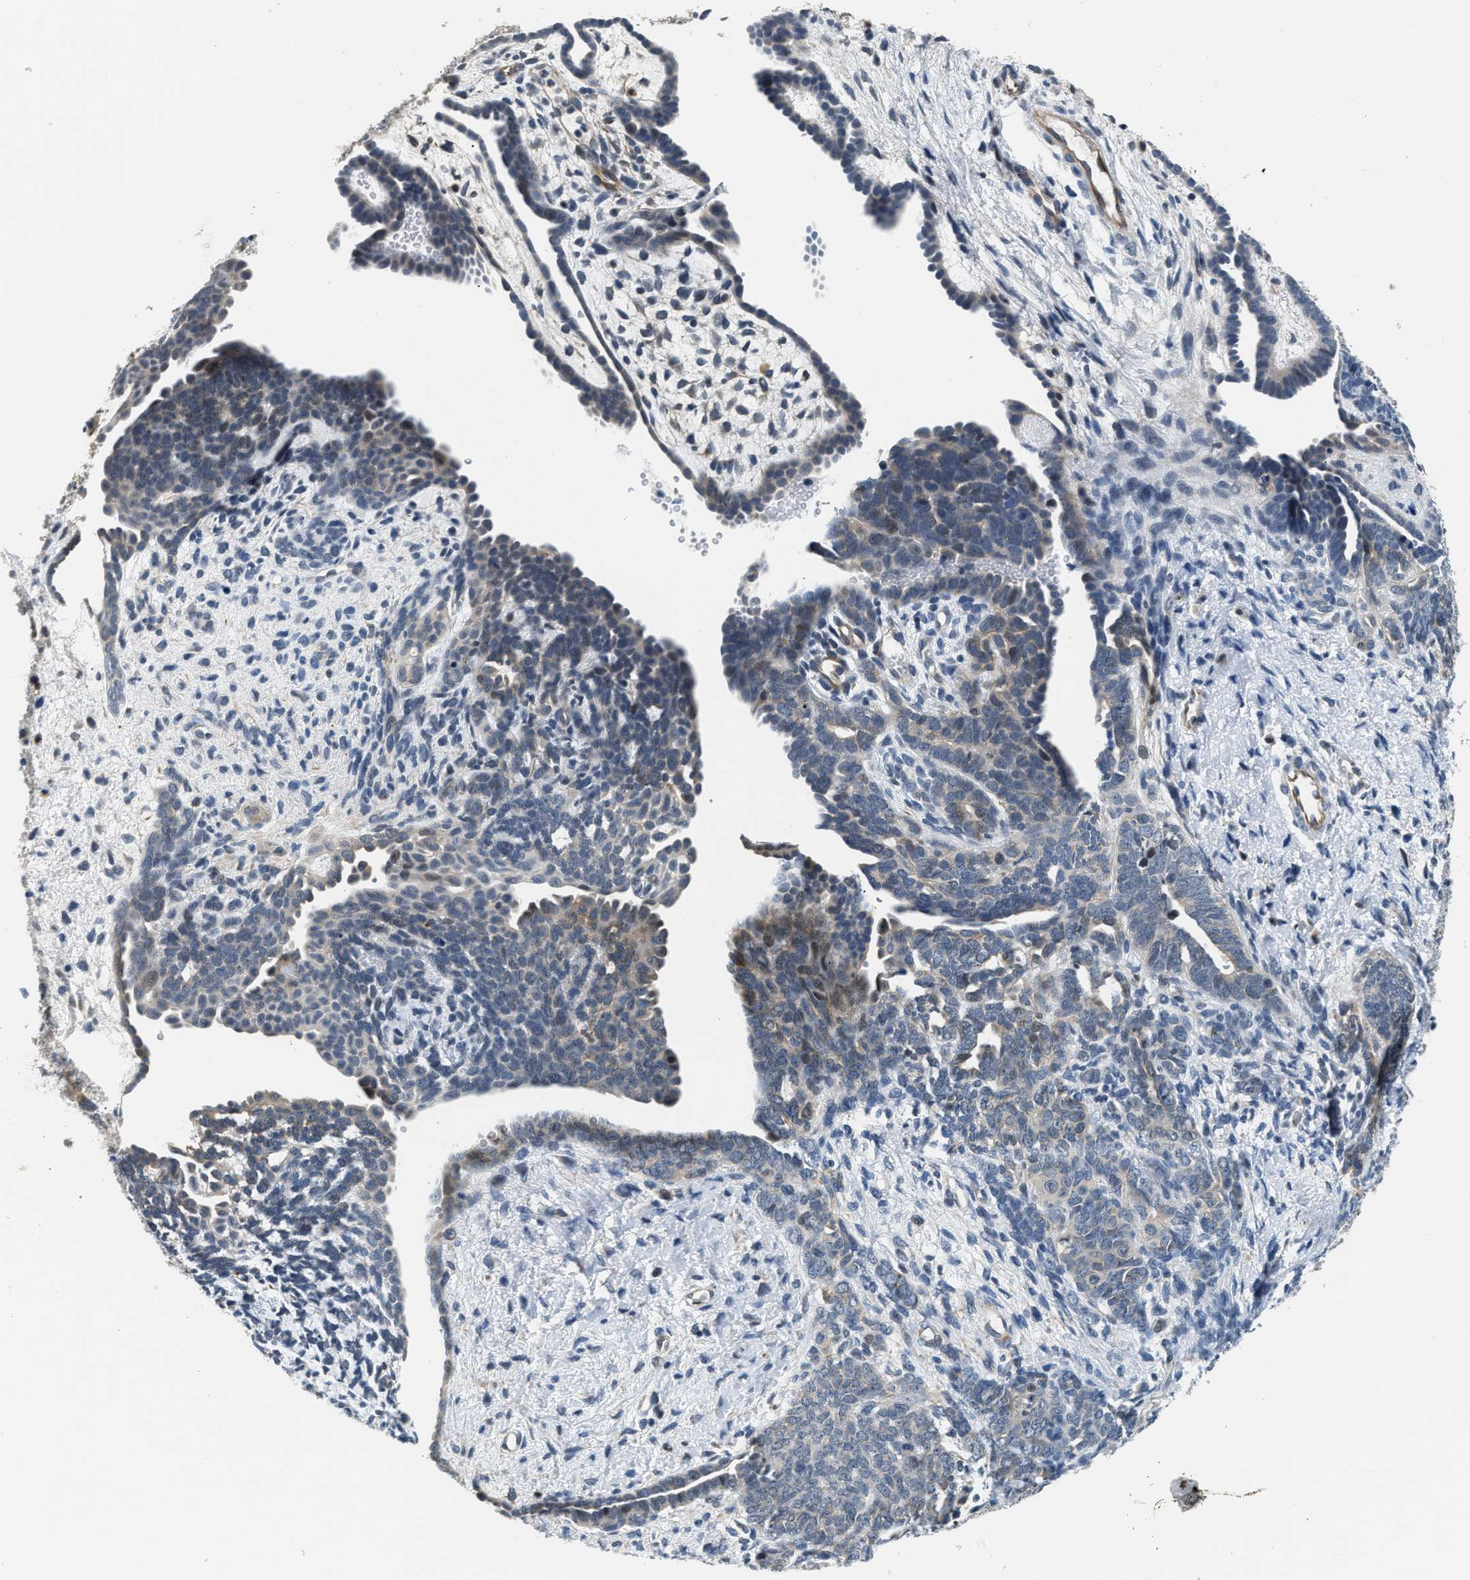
{"staining": {"intensity": "weak", "quantity": "<25%", "location": "cytoplasmic/membranous"}, "tissue": "endometrial cancer", "cell_type": "Tumor cells", "image_type": "cancer", "snomed": [{"axis": "morphology", "description": "Neoplasm, malignant, NOS"}, {"axis": "topography", "description": "Endometrium"}], "caption": "IHC of endometrial cancer exhibits no staining in tumor cells.", "gene": "PPM1H", "patient": {"sex": "female", "age": 74}}